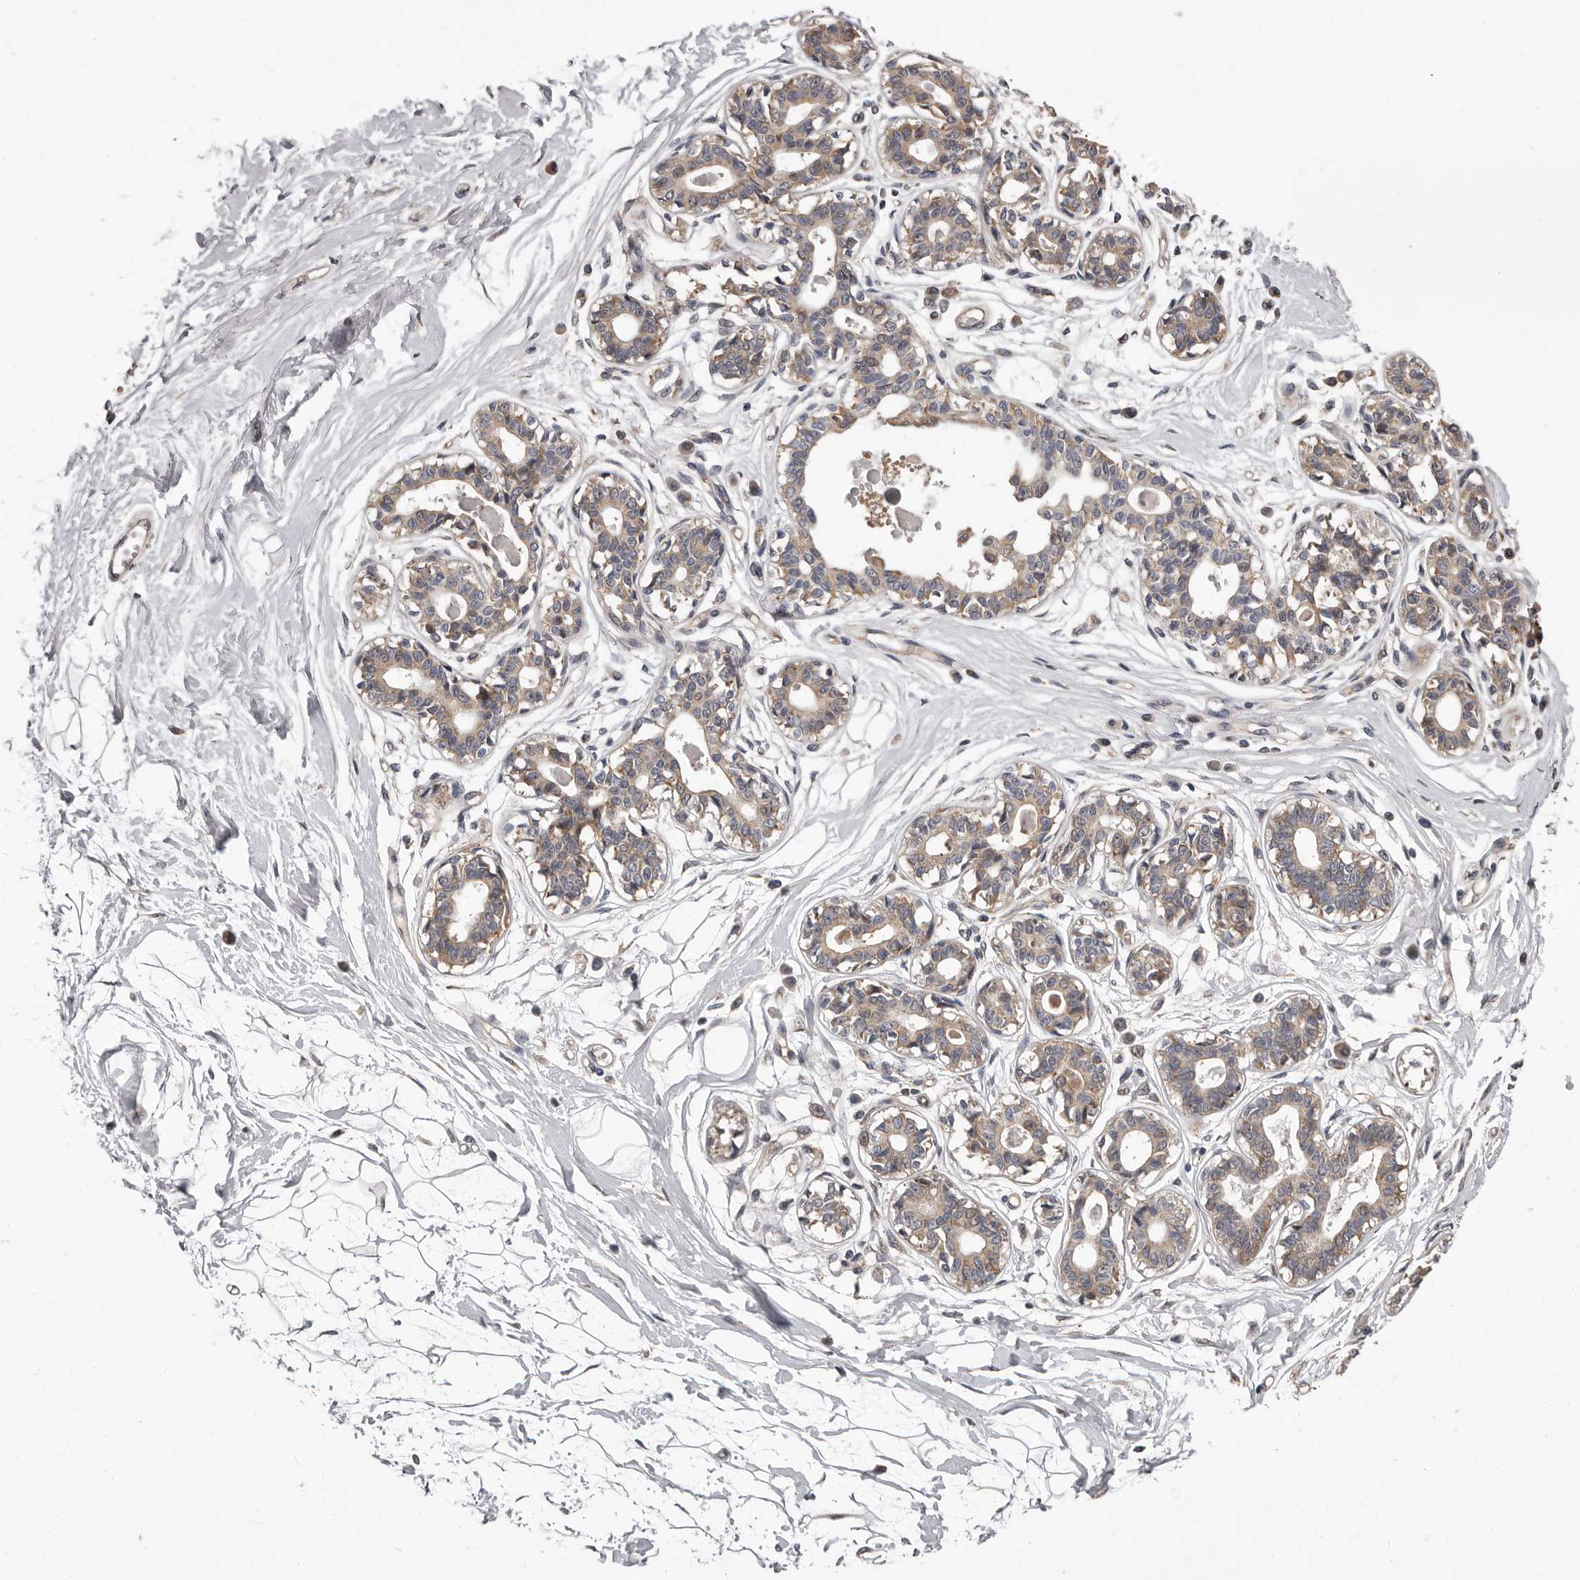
{"staining": {"intensity": "negative", "quantity": "none", "location": "none"}, "tissue": "breast", "cell_type": "Adipocytes", "image_type": "normal", "snomed": [{"axis": "morphology", "description": "Normal tissue, NOS"}, {"axis": "topography", "description": "Breast"}], "caption": "This image is of unremarkable breast stained with IHC to label a protein in brown with the nuclei are counter-stained blue. There is no expression in adipocytes.", "gene": "VPS37A", "patient": {"sex": "female", "age": 45}}